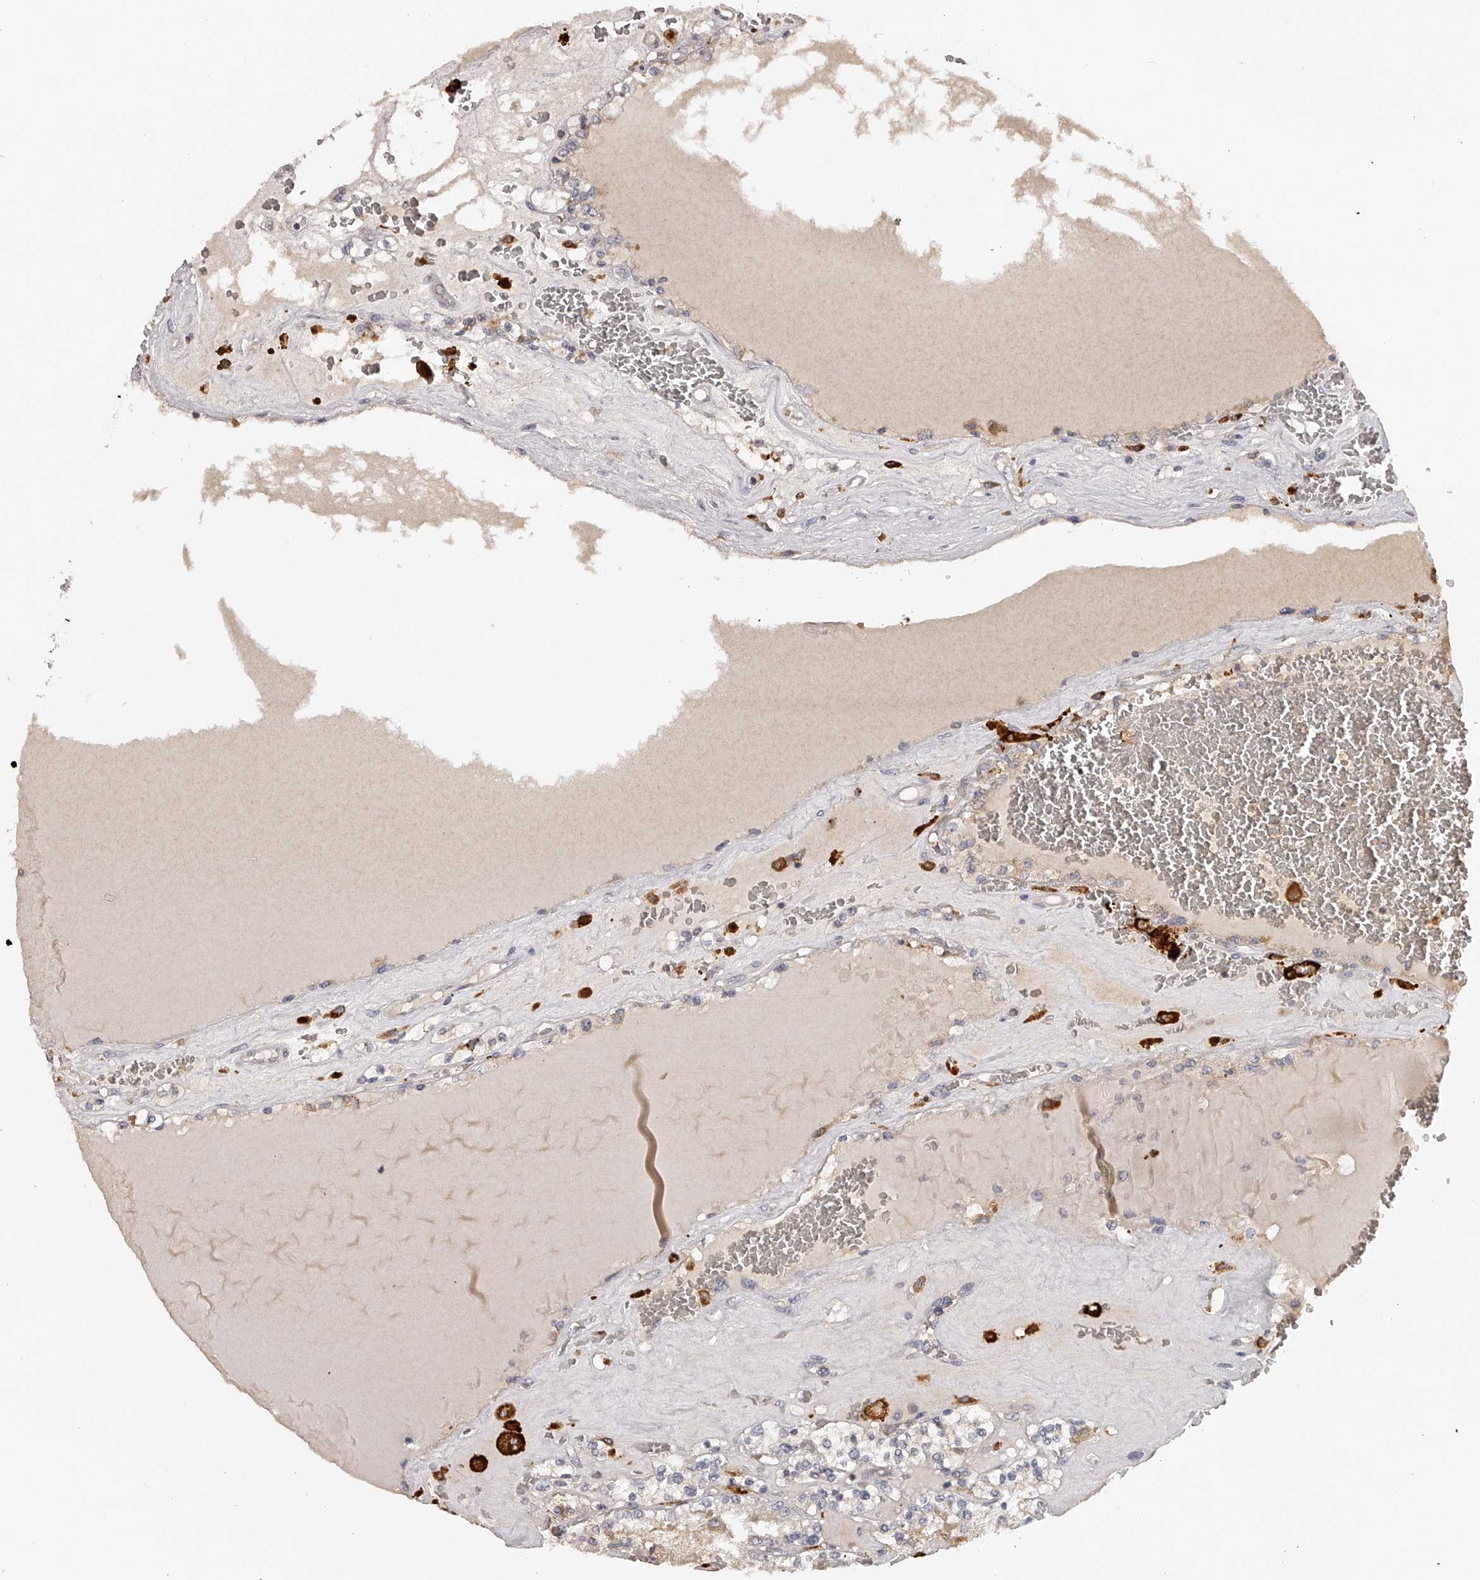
{"staining": {"intensity": "negative", "quantity": "none", "location": "none"}, "tissue": "renal cancer", "cell_type": "Tumor cells", "image_type": "cancer", "snomed": [{"axis": "morphology", "description": "Adenocarcinoma, NOS"}, {"axis": "topography", "description": "Kidney"}], "caption": "Immunohistochemical staining of renal cancer (adenocarcinoma) shows no significant expression in tumor cells.", "gene": "TNN", "patient": {"sex": "female", "age": 56}}